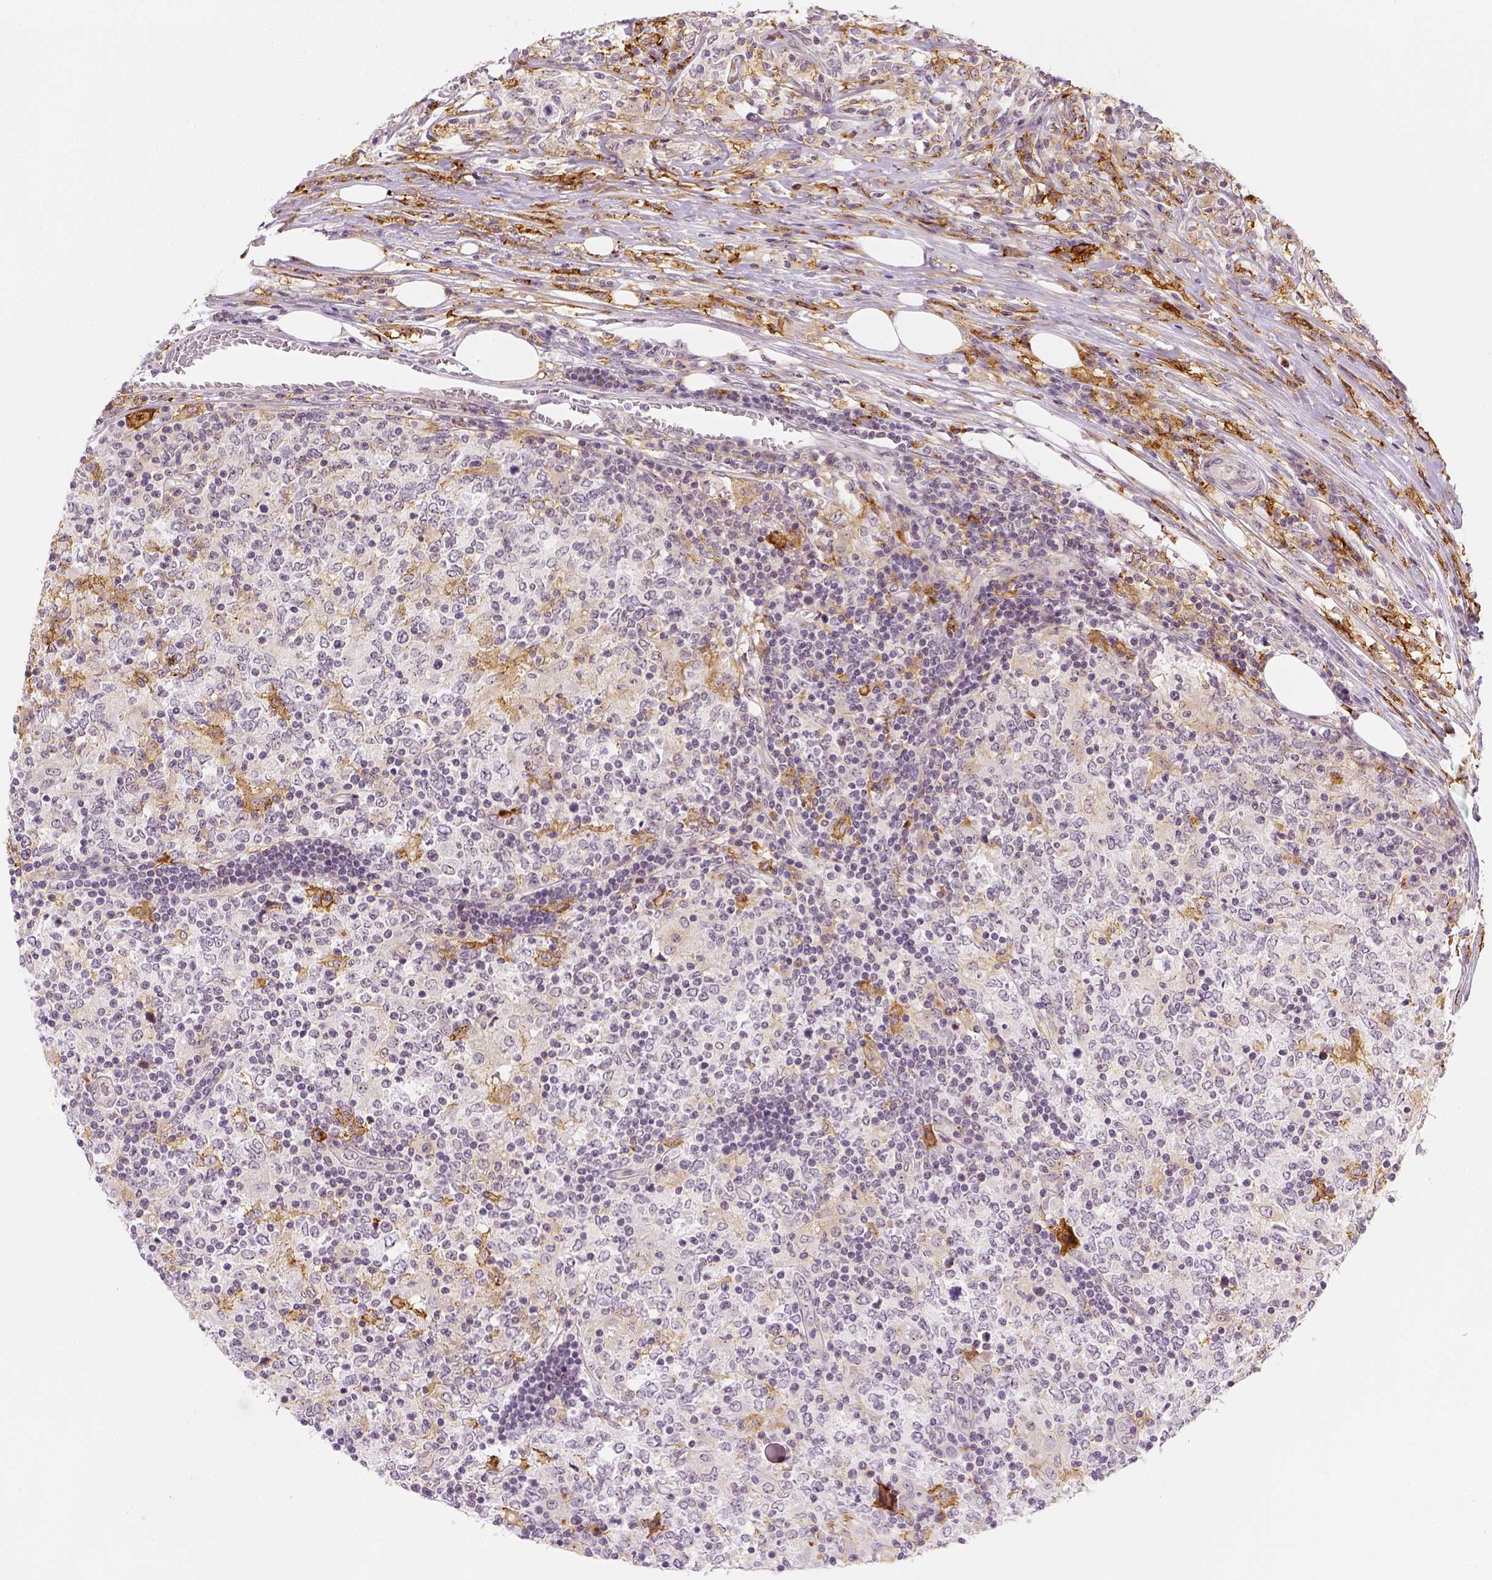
{"staining": {"intensity": "negative", "quantity": "none", "location": "none"}, "tissue": "lymphoma", "cell_type": "Tumor cells", "image_type": "cancer", "snomed": [{"axis": "morphology", "description": "Malignant lymphoma, non-Hodgkin's type, High grade"}, {"axis": "topography", "description": "Lymph node"}], "caption": "Tumor cells show no significant protein expression in high-grade malignant lymphoma, non-Hodgkin's type. The staining is performed using DAB brown chromogen with nuclei counter-stained in using hematoxylin.", "gene": "CD14", "patient": {"sex": "female", "age": 84}}